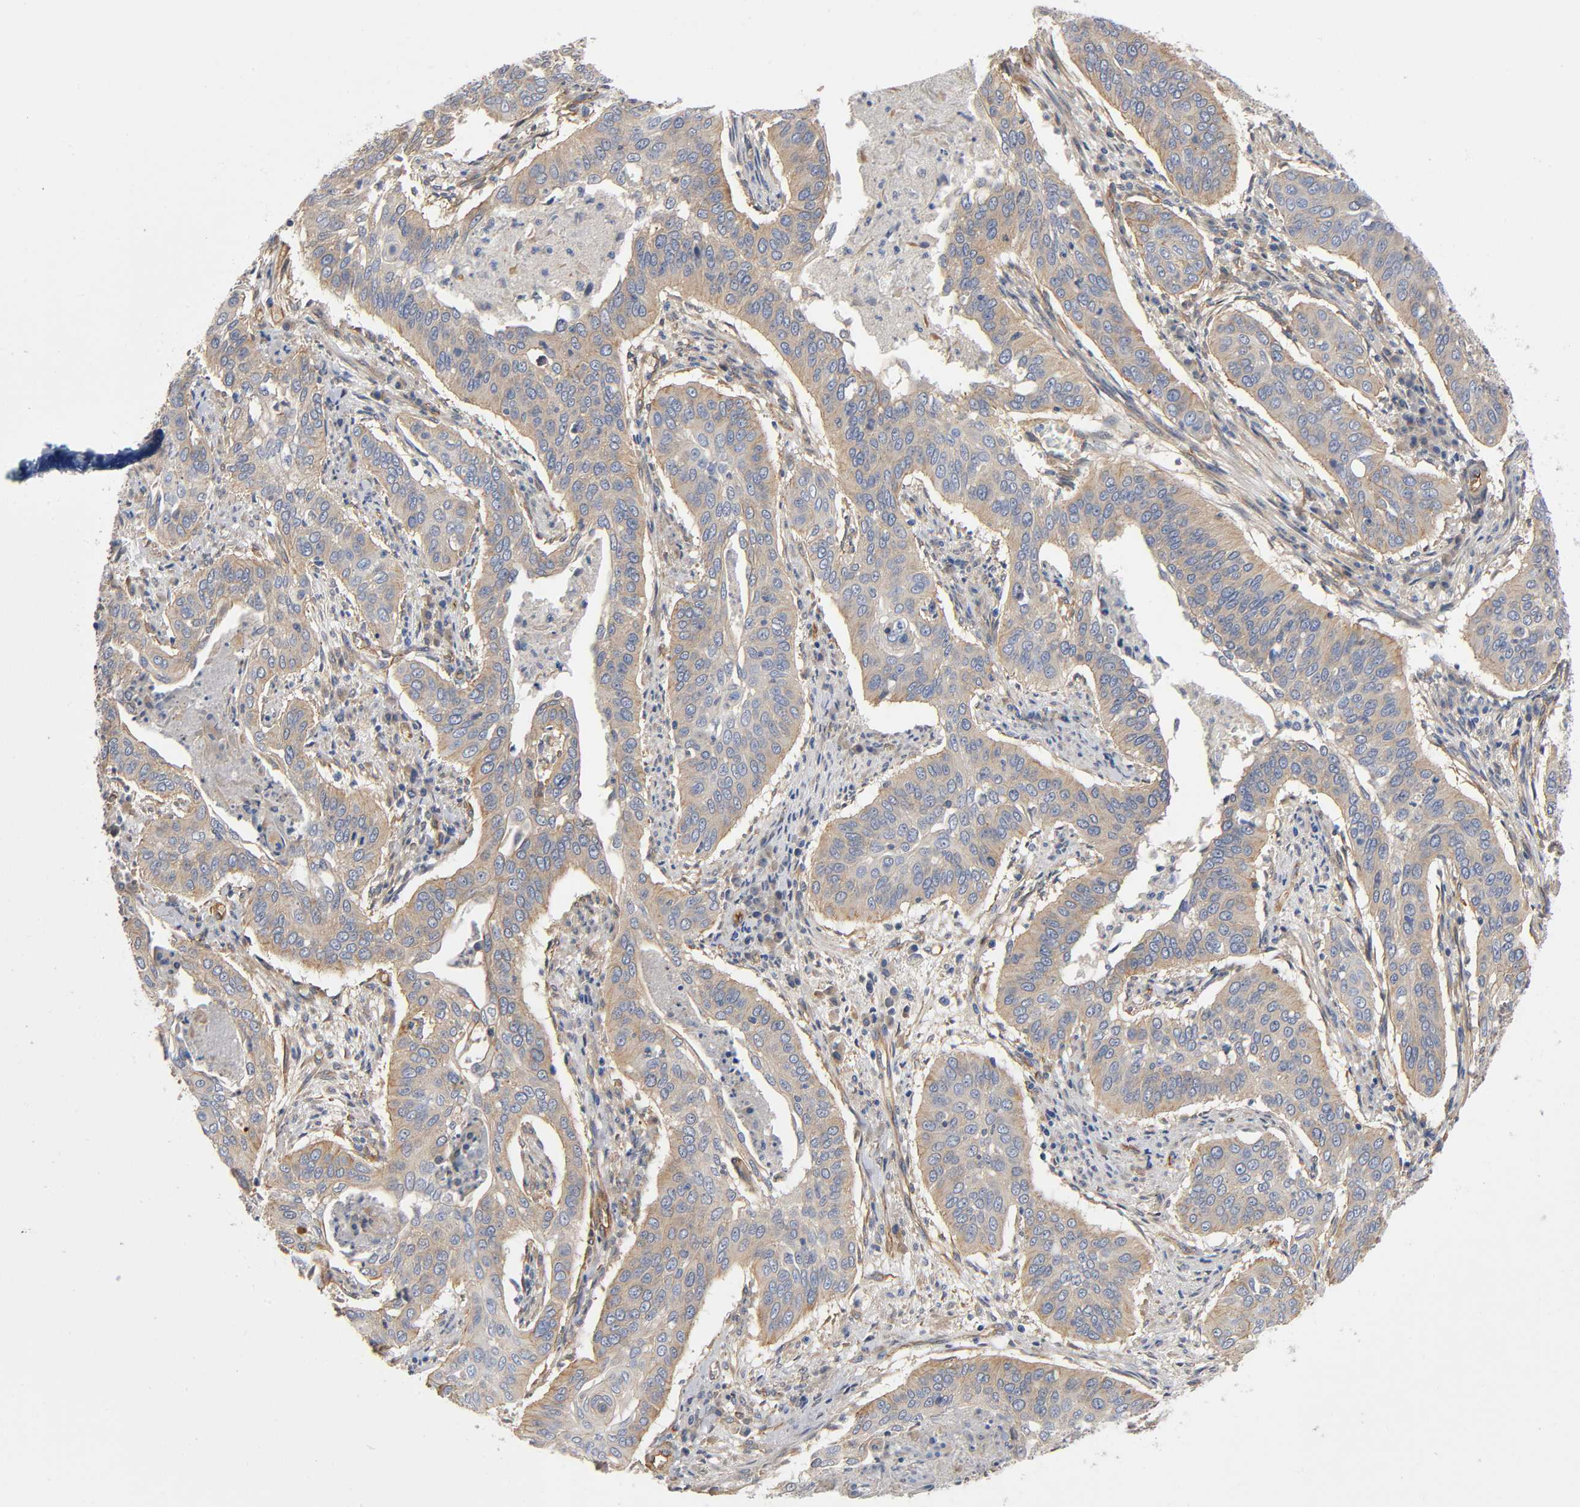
{"staining": {"intensity": "moderate", "quantity": ">75%", "location": "cytoplasmic/membranous"}, "tissue": "cervical cancer", "cell_type": "Tumor cells", "image_type": "cancer", "snomed": [{"axis": "morphology", "description": "Squamous cell carcinoma, NOS"}, {"axis": "topography", "description": "Cervix"}], "caption": "Protein staining exhibits moderate cytoplasmic/membranous staining in about >75% of tumor cells in cervical cancer (squamous cell carcinoma).", "gene": "MARS1", "patient": {"sex": "female", "age": 39}}